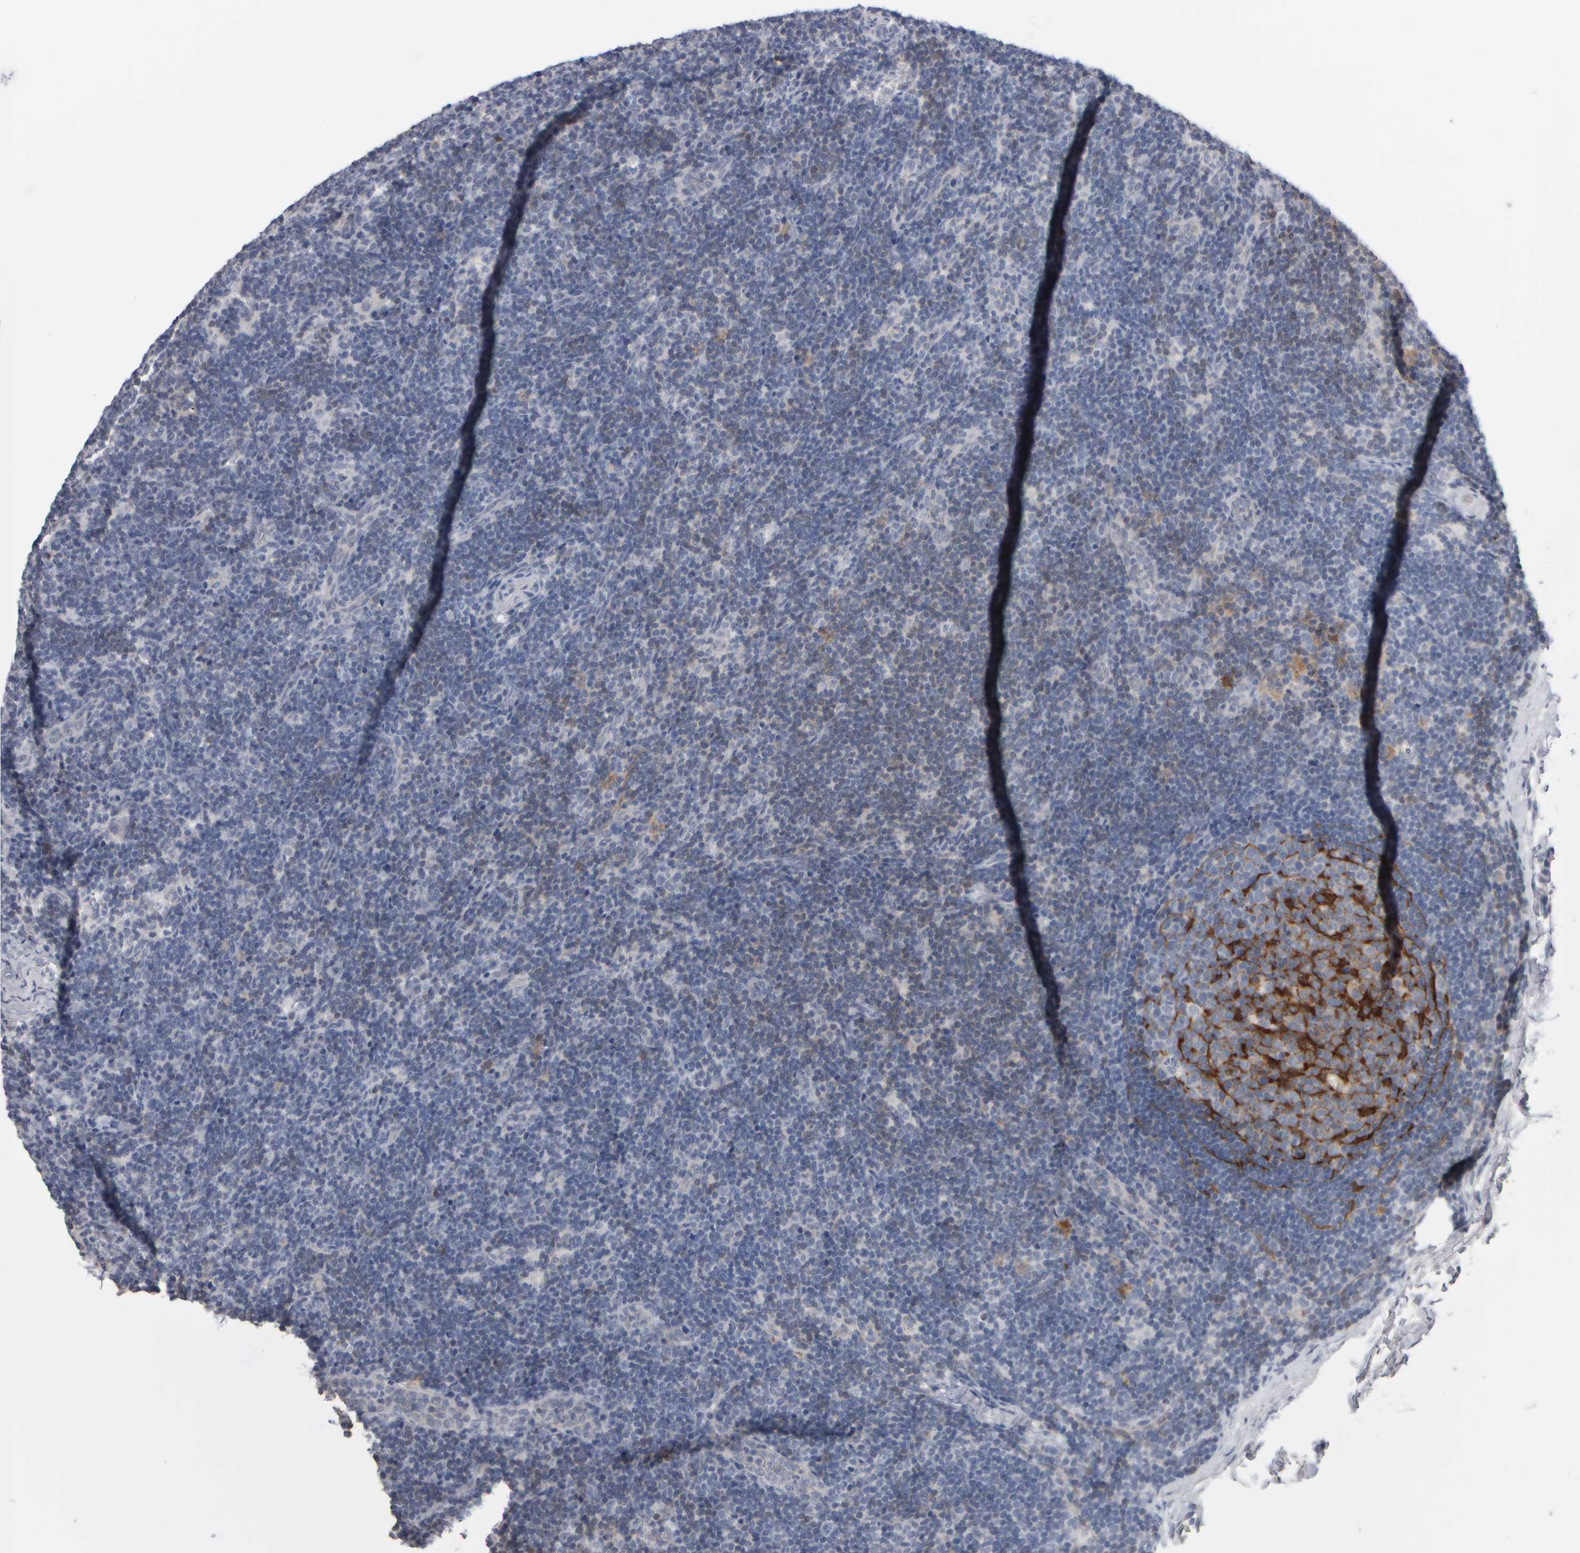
{"staining": {"intensity": "moderate", "quantity": "<25%", "location": "cytoplasmic/membranous"}, "tissue": "lymph node", "cell_type": "Germinal center cells", "image_type": "normal", "snomed": [{"axis": "morphology", "description": "Normal tissue, NOS"}, {"axis": "topography", "description": "Lymph node"}], "caption": "Immunohistochemistry (IHC) staining of unremarkable lymph node, which displays low levels of moderate cytoplasmic/membranous expression in approximately <25% of germinal center cells indicating moderate cytoplasmic/membranous protein positivity. The staining was performed using DAB (brown) for protein detection and nuclei were counterstained in hematoxylin (blue).", "gene": "EPHX2", "patient": {"sex": "female", "age": 22}}